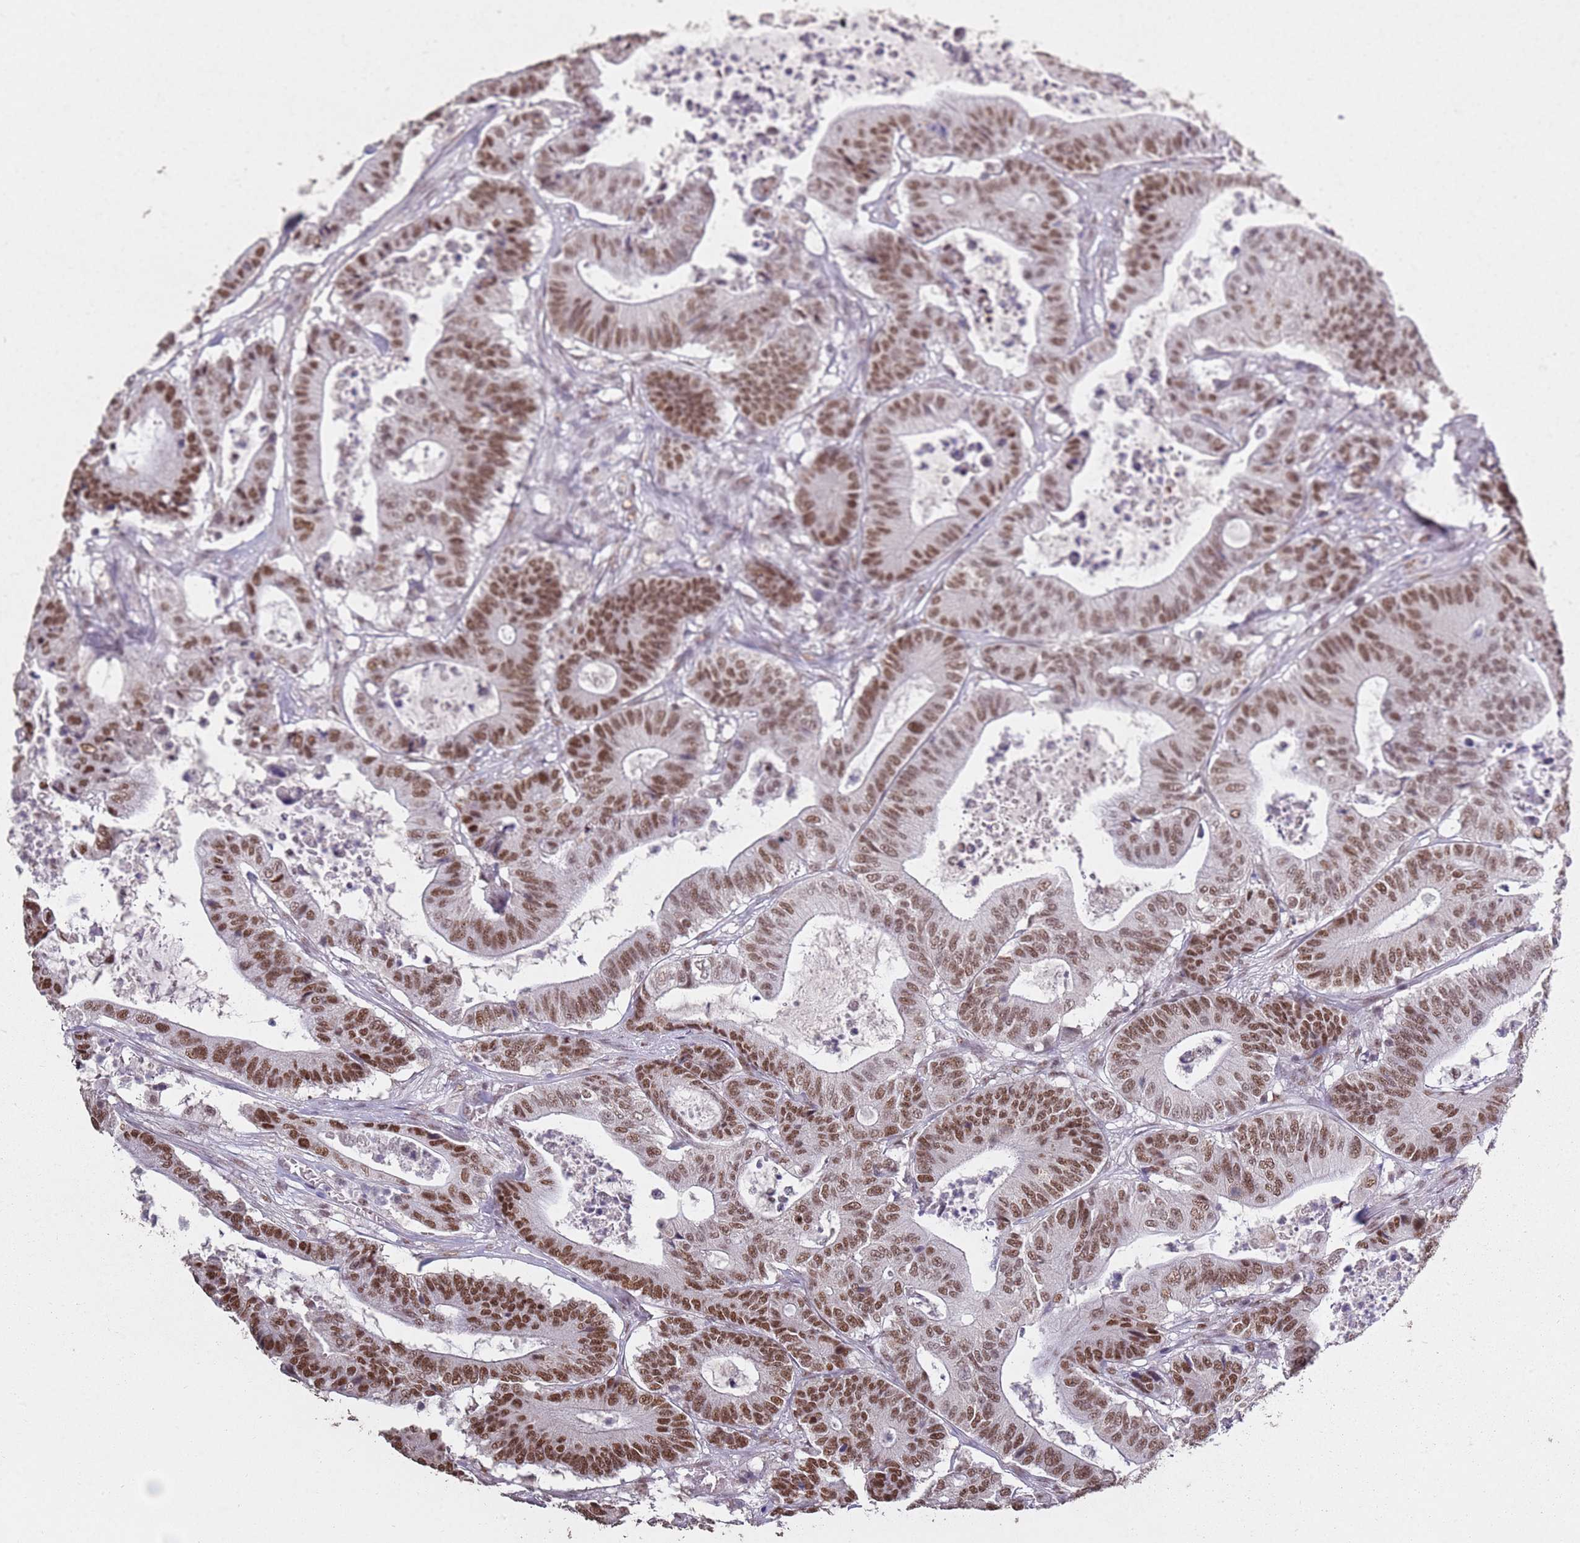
{"staining": {"intensity": "moderate", "quantity": ">75%", "location": "nuclear"}, "tissue": "colorectal cancer", "cell_type": "Tumor cells", "image_type": "cancer", "snomed": [{"axis": "morphology", "description": "Adenocarcinoma, NOS"}, {"axis": "topography", "description": "Colon"}], "caption": "IHC micrograph of colorectal cancer stained for a protein (brown), which exhibits medium levels of moderate nuclear staining in approximately >75% of tumor cells.", "gene": "ARL14EP", "patient": {"sex": "female", "age": 84}}